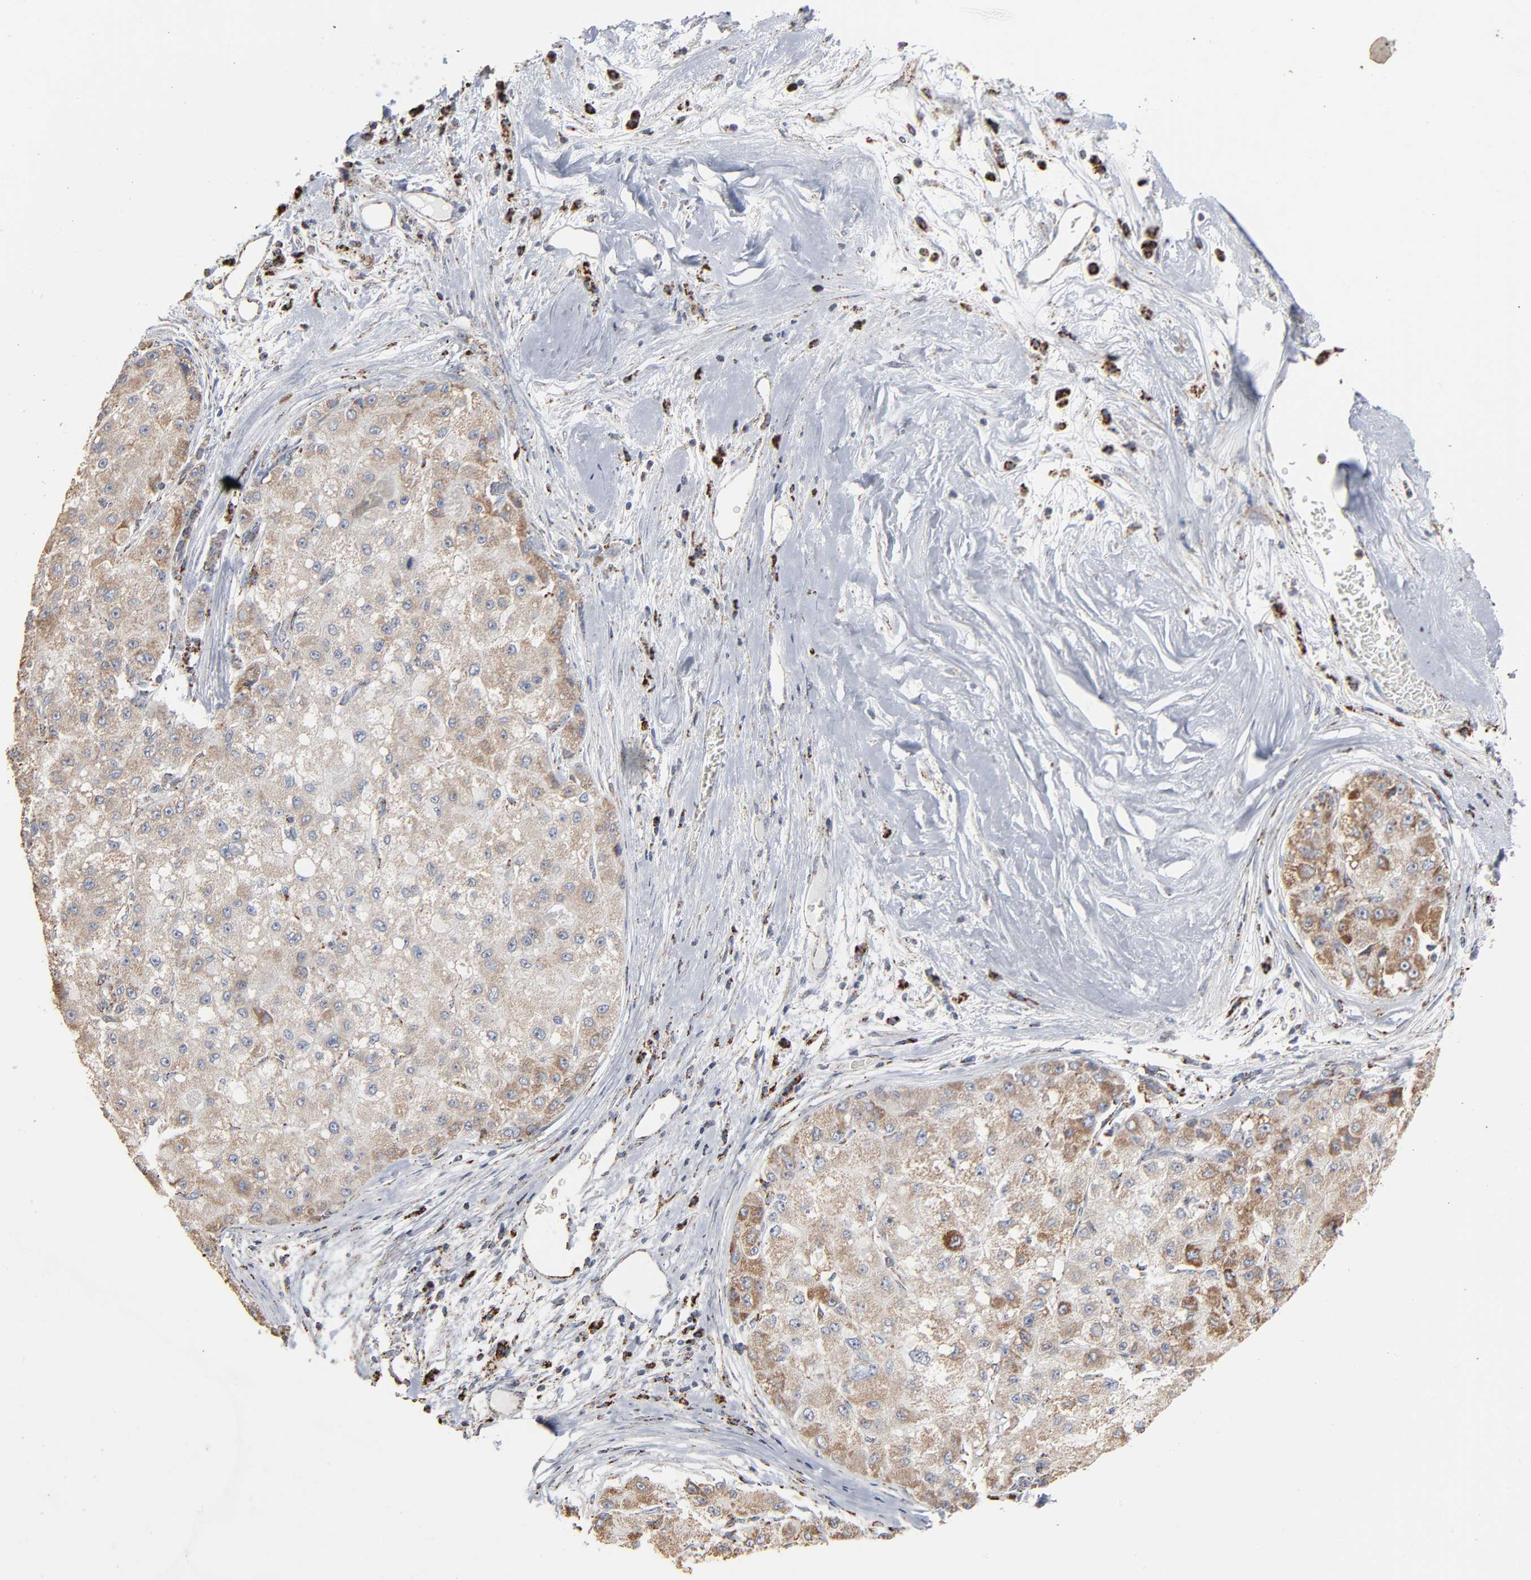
{"staining": {"intensity": "moderate", "quantity": ">75%", "location": "cytoplasmic/membranous"}, "tissue": "liver cancer", "cell_type": "Tumor cells", "image_type": "cancer", "snomed": [{"axis": "morphology", "description": "Carcinoma, Hepatocellular, NOS"}, {"axis": "topography", "description": "Liver"}], "caption": "The photomicrograph reveals staining of liver hepatocellular carcinoma, revealing moderate cytoplasmic/membranous protein staining (brown color) within tumor cells. (DAB IHC with brightfield microscopy, high magnification).", "gene": "UQCRC1", "patient": {"sex": "male", "age": 80}}